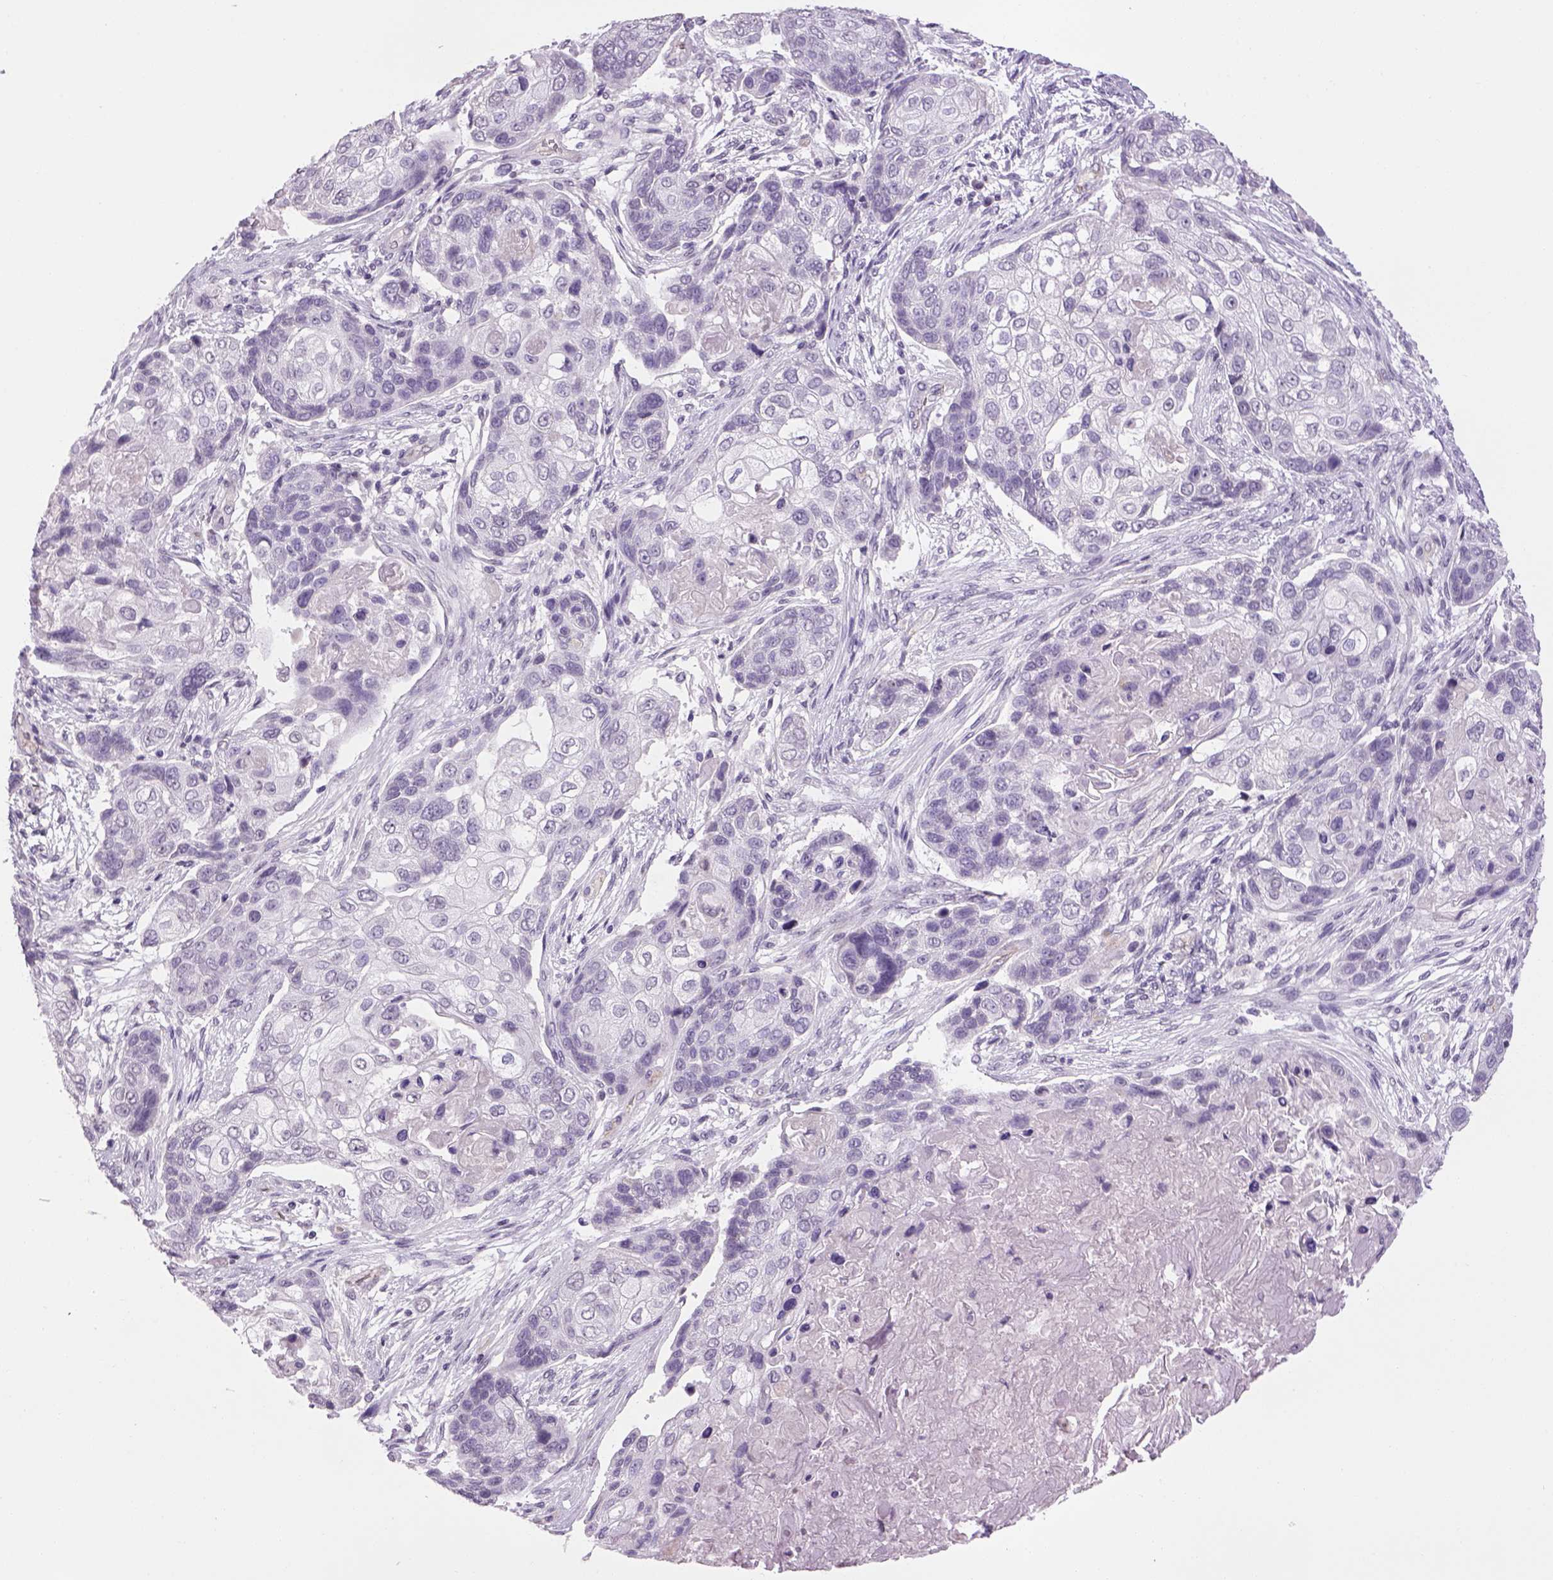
{"staining": {"intensity": "negative", "quantity": "none", "location": "none"}, "tissue": "lung cancer", "cell_type": "Tumor cells", "image_type": "cancer", "snomed": [{"axis": "morphology", "description": "Squamous cell carcinoma, NOS"}, {"axis": "topography", "description": "Lung"}], "caption": "Protein analysis of lung cancer displays no significant expression in tumor cells.", "gene": "PRRT1", "patient": {"sex": "male", "age": 69}}